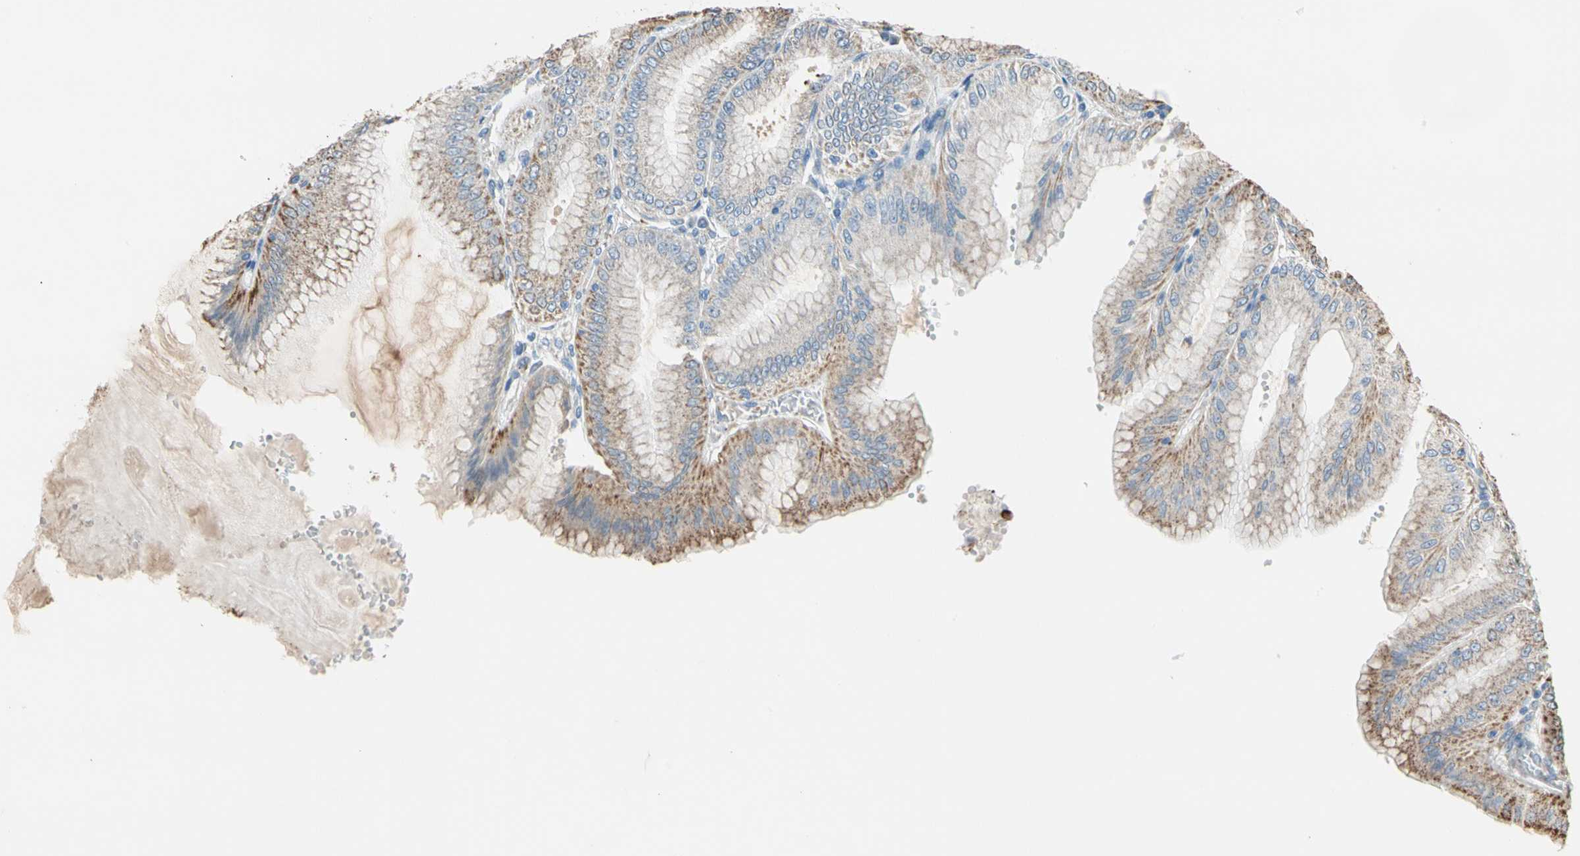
{"staining": {"intensity": "moderate", "quantity": ">75%", "location": "cytoplasmic/membranous"}, "tissue": "stomach", "cell_type": "Glandular cells", "image_type": "normal", "snomed": [{"axis": "morphology", "description": "Normal tissue, NOS"}, {"axis": "topography", "description": "Stomach, lower"}], "caption": "A medium amount of moderate cytoplasmic/membranous expression is appreciated in approximately >75% of glandular cells in normal stomach.", "gene": "LY6G6F", "patient": {"sex": "male", "age": 71}}